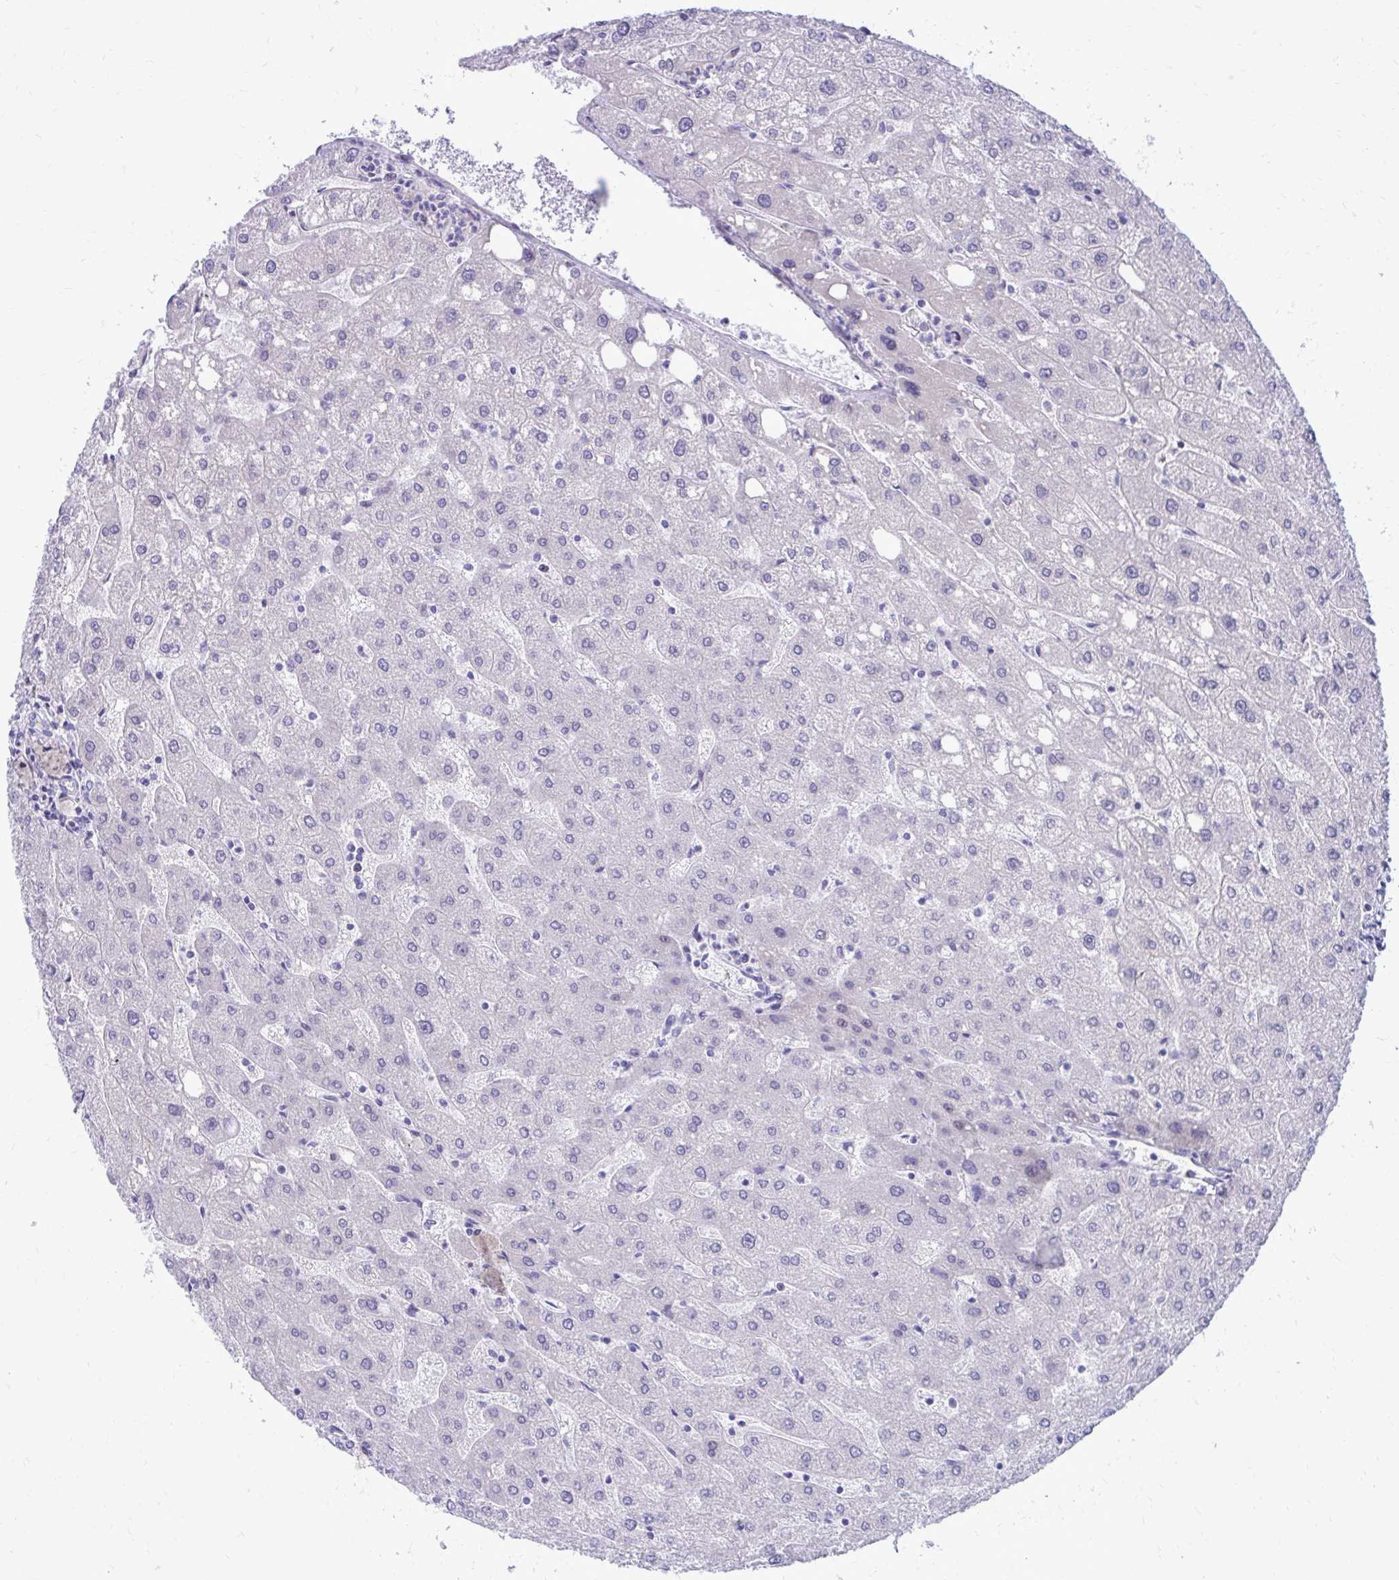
{"staining": {"intensity": "negative", "quantity": "none", "location": "none"}, "tissue": "liver", "cell_type": "Cholangiocytes", "image_type": "normal", "snomed": [{"axis": "morphology", "description": "Normal tissue, NOS"}, {"axis": "topography", "description": "Liver"}], "caption": "Immunohistochemistry of normal human liver demonstrates no expression in cholangiocytes.", "gene": "LCN15", "patient": {"sex": "male", "age": 67}}